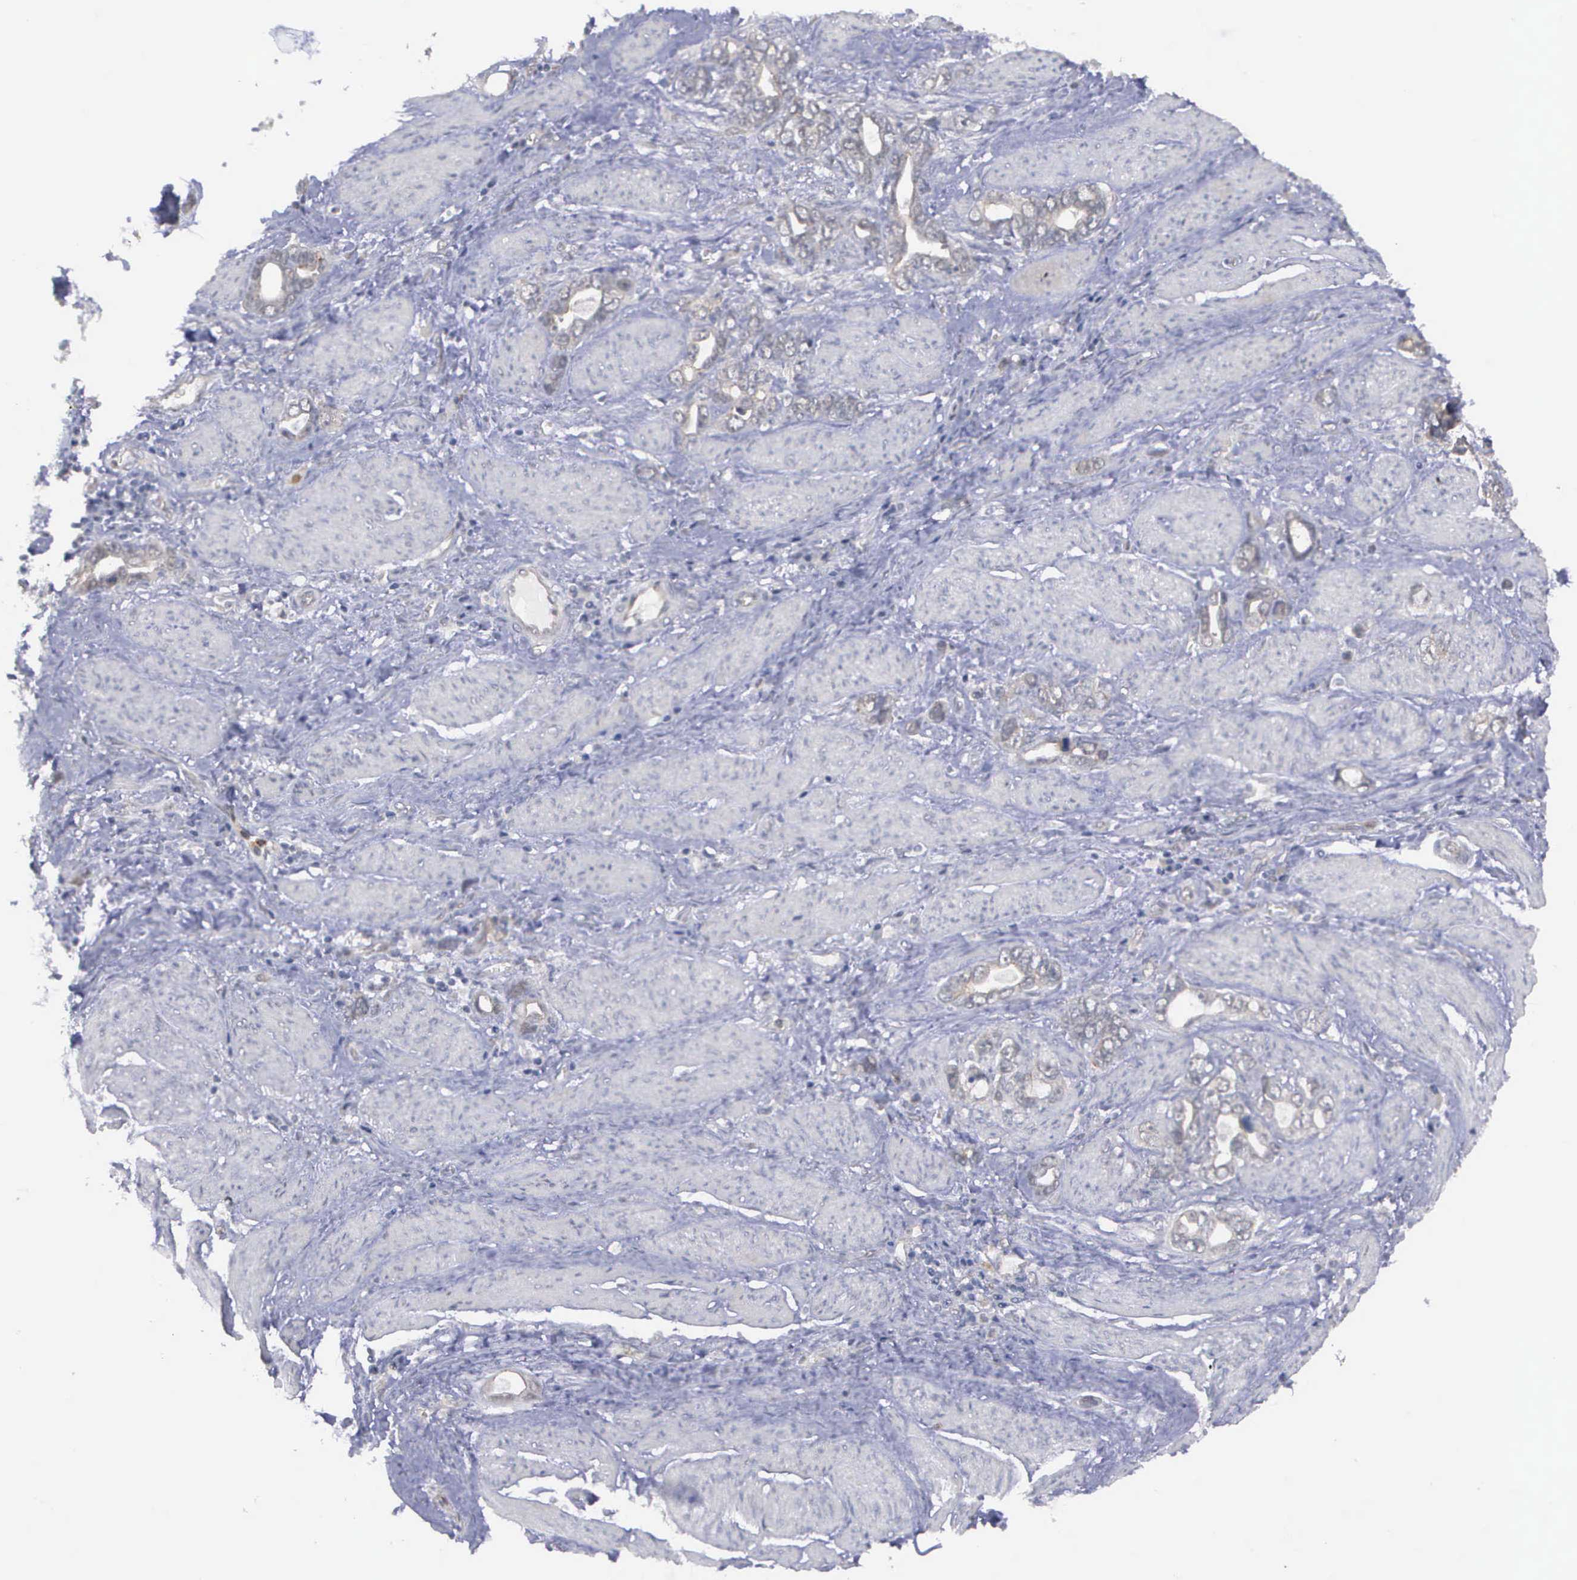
{"staining": {"intensity": "weak", "quantity": "25%-75%", "location": "cytoplasmic/membranous"}, "tissue": "stomach cancer", "cell_type": "Tumor cells", "image_type": "cancer", "snomed": [{"axis": "morphology", "description": "Adenocarcinoma, NOS"}, {"axis": "topography", "description": "Stomach"}], "caption": "Immunohistochemistry micrograph of neoplastic tissue: adenocarcinoma (stomach) stained using immunohistochemistry exhibits low levels of weak protein expression localized specifically in the cytoplasmic/membranous of tumor cells, appearing as a cytoplasmic/membranous brown color.", "gene": "MAP3K9", "patient": {"sex": "male", "age": 78}}